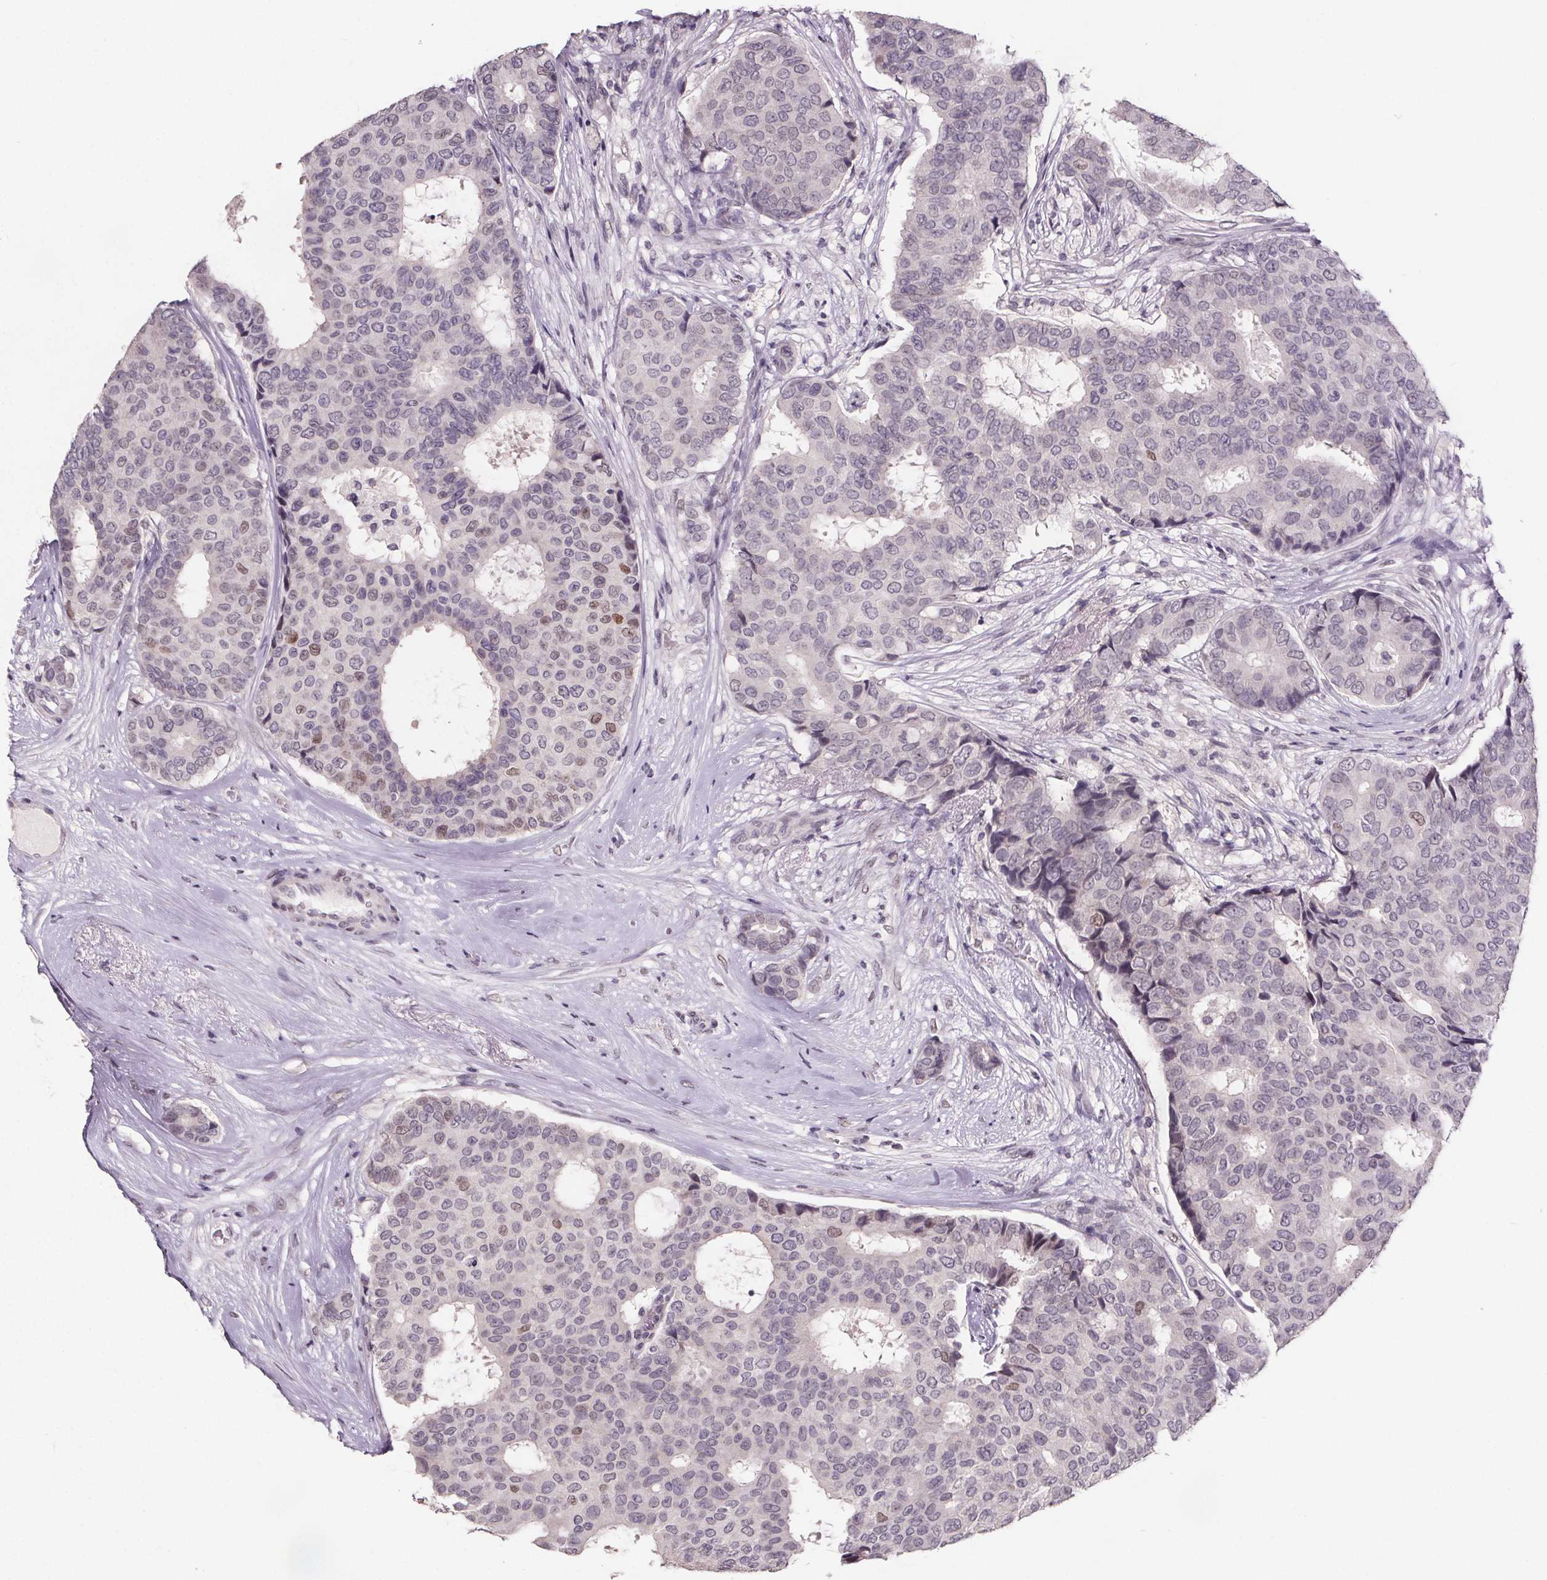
{"staining": {"intensity": "moderate", "quantity": "<25%", "location": "nuclear"}, "tissue": "breast cancer", "cell_type": "Tumor cells", "image_type": "cancer", "snomed": [{"axis": "morphology", "description": "Duct carcinoma"}, {"axis": "topography", "description": "Breast"}], "caption": "An immunohistochemistry (IHC) photomicrograph of tumor tissue is shown. Protein staining in brown labels moderate nuclear positivity in breast cancer (intraductal carcinoma) within tumor cells. (Brightfield microscopy of DAB IHC at high magnification).", "gene": "NKX6-1", "patient": {"sex": "female", "age": 75}}